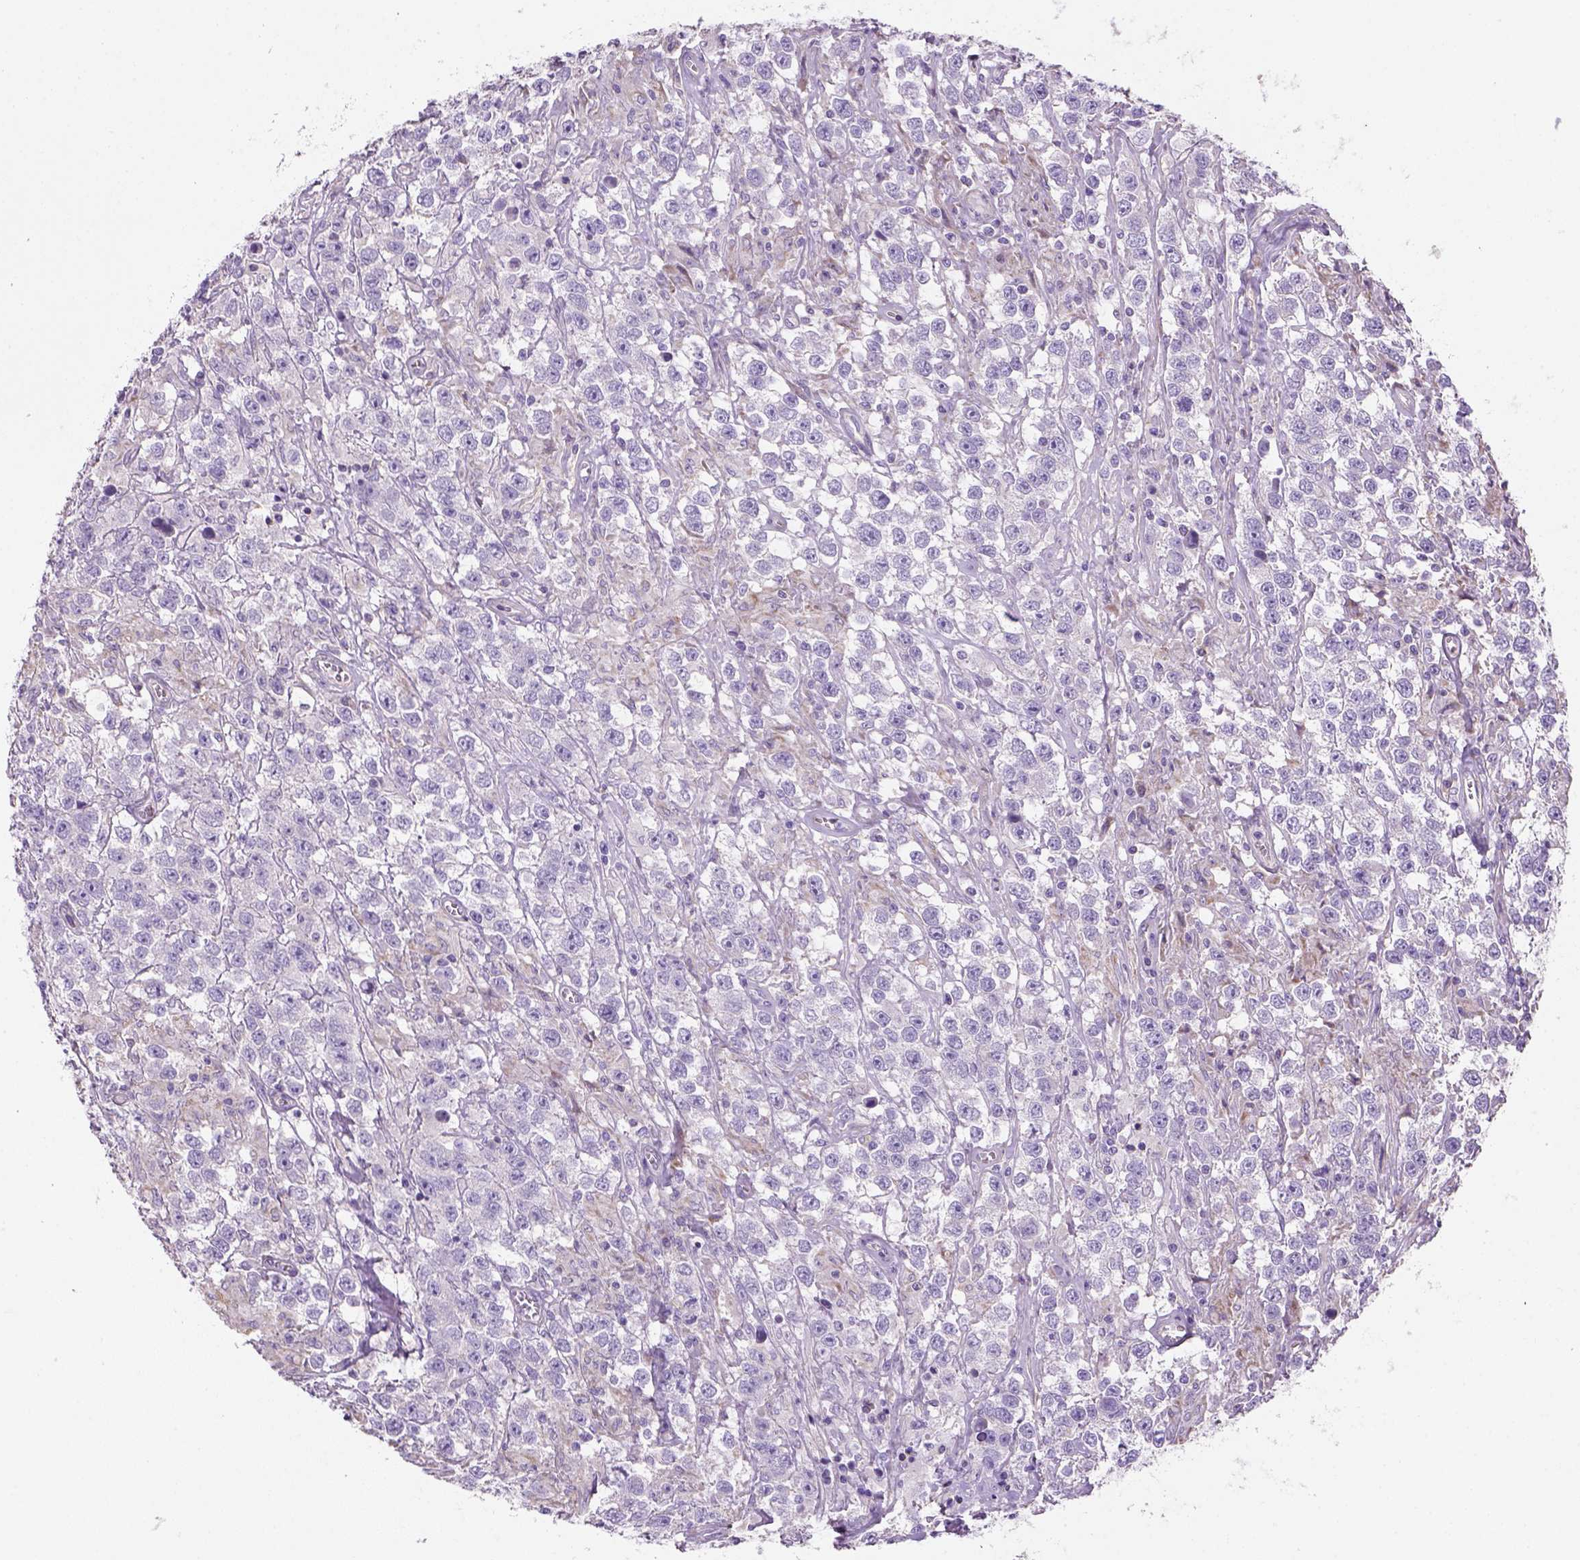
{"staining": {"intensity": "negative", "quantity": "none", "location": "none"}, "tissue": "testis cancer", "cell_type": "Tumor cells", "image_type": "cancer", "snomed": [{"axis": "morphology", "description": "Seminoma, NOS"}, {"axis": "topography", "description": "Testis"}], "caption": "Testis cancer was stained to show a protein in brown. There is no significant expression in tumor cells.", "gene": "HTRA1", "patient": {"sex": "male", "age": 43}}